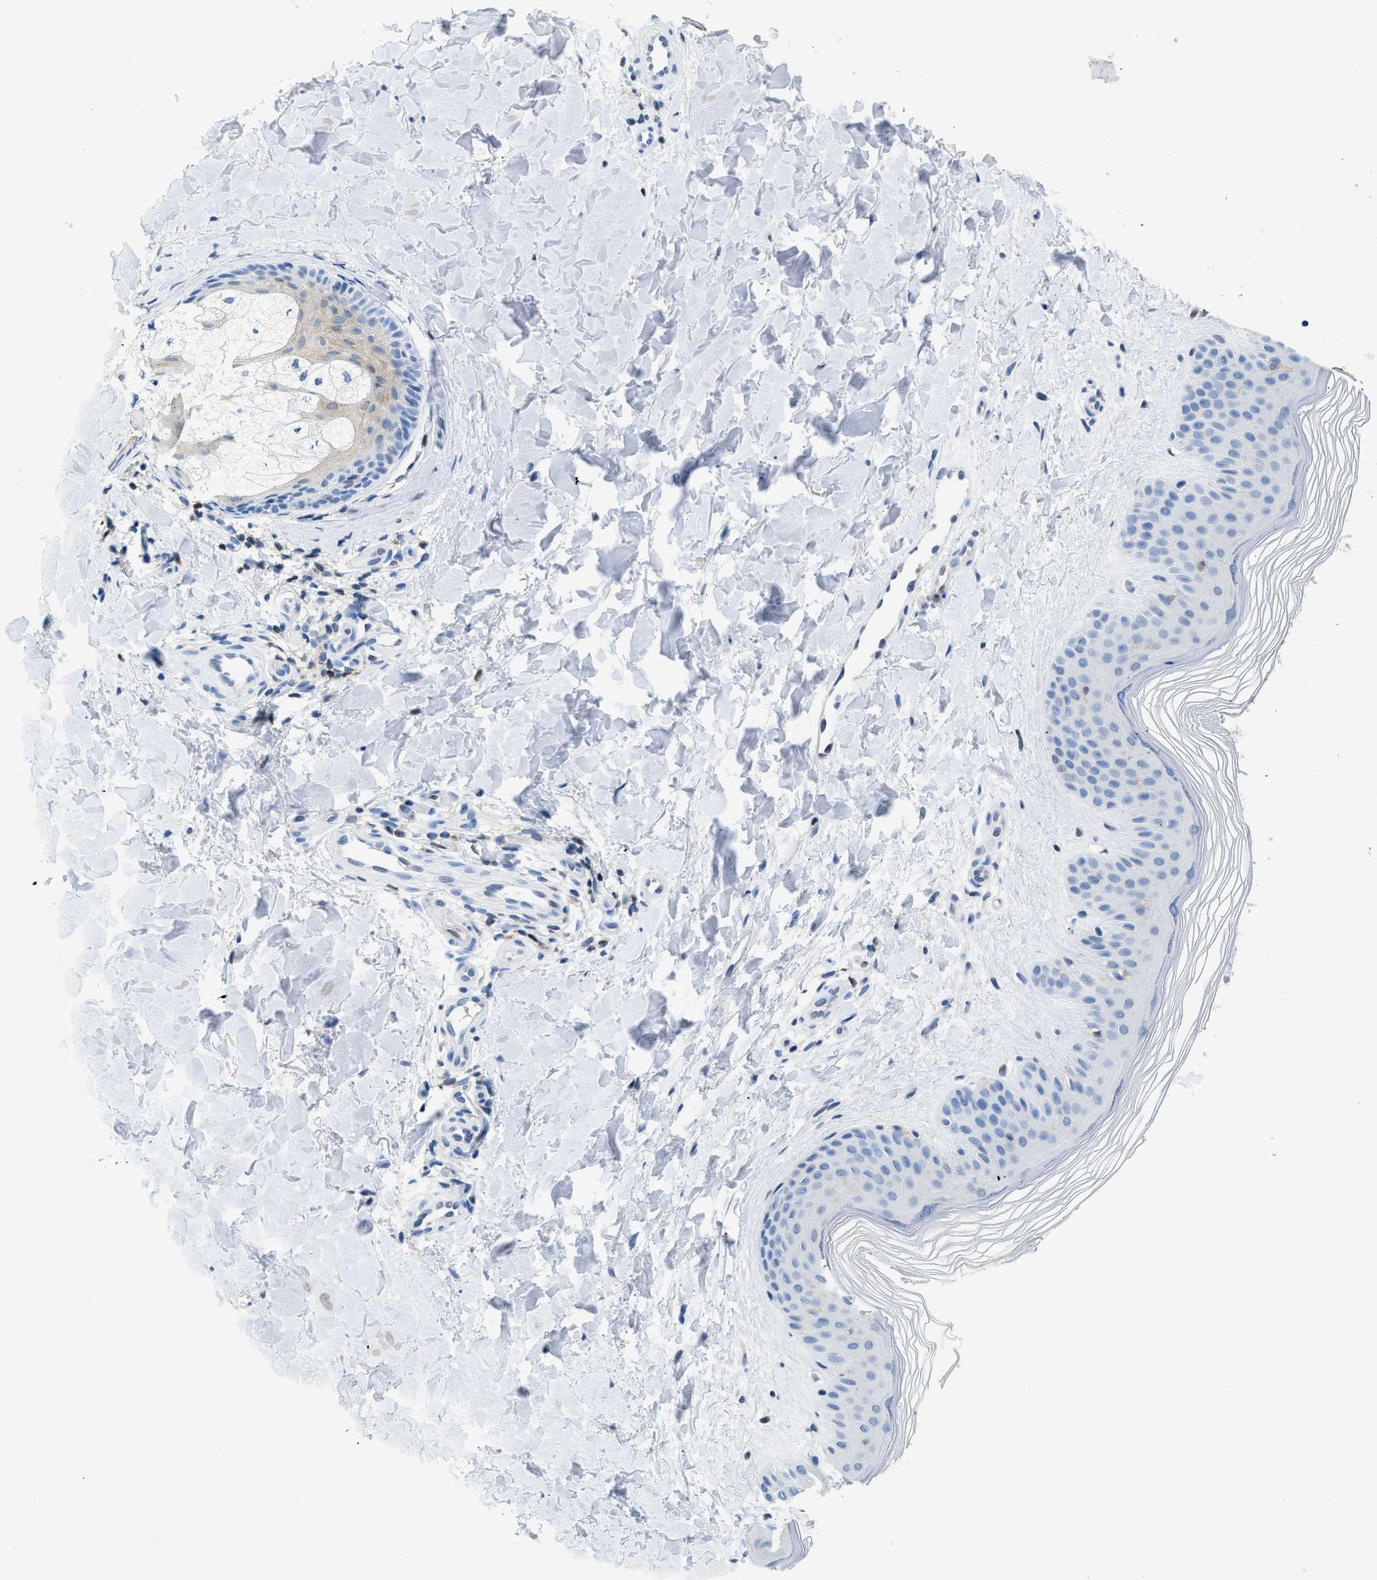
{"staining": {"intensity": "negative", "quantity": "none", "location": "none"}, "tissue": "skin", "cell_type": "Fibroblasts", "image_type": "normal", "snomed": [{"axis": "morphology", "description": "Normal tissue, NOS"}, {"axis": "morphology", "description": "Malignant melanoma, Metastatic site"}, {"axis": "topography", "description": "Skin"}], "caption": "Immunohistochemistry (IHC) image of benign skin: human skin stained with DAB (3,3'-diaminobenzidine) demonstrates no significant protein expression in fibroblasts. (Stains: DAB IHC with hematoxylin counter stain, Microscopy: brightfield microscopy at high magnification).", "gene": "NFATC2", "patient": {"sex": "male", "age": 41}}